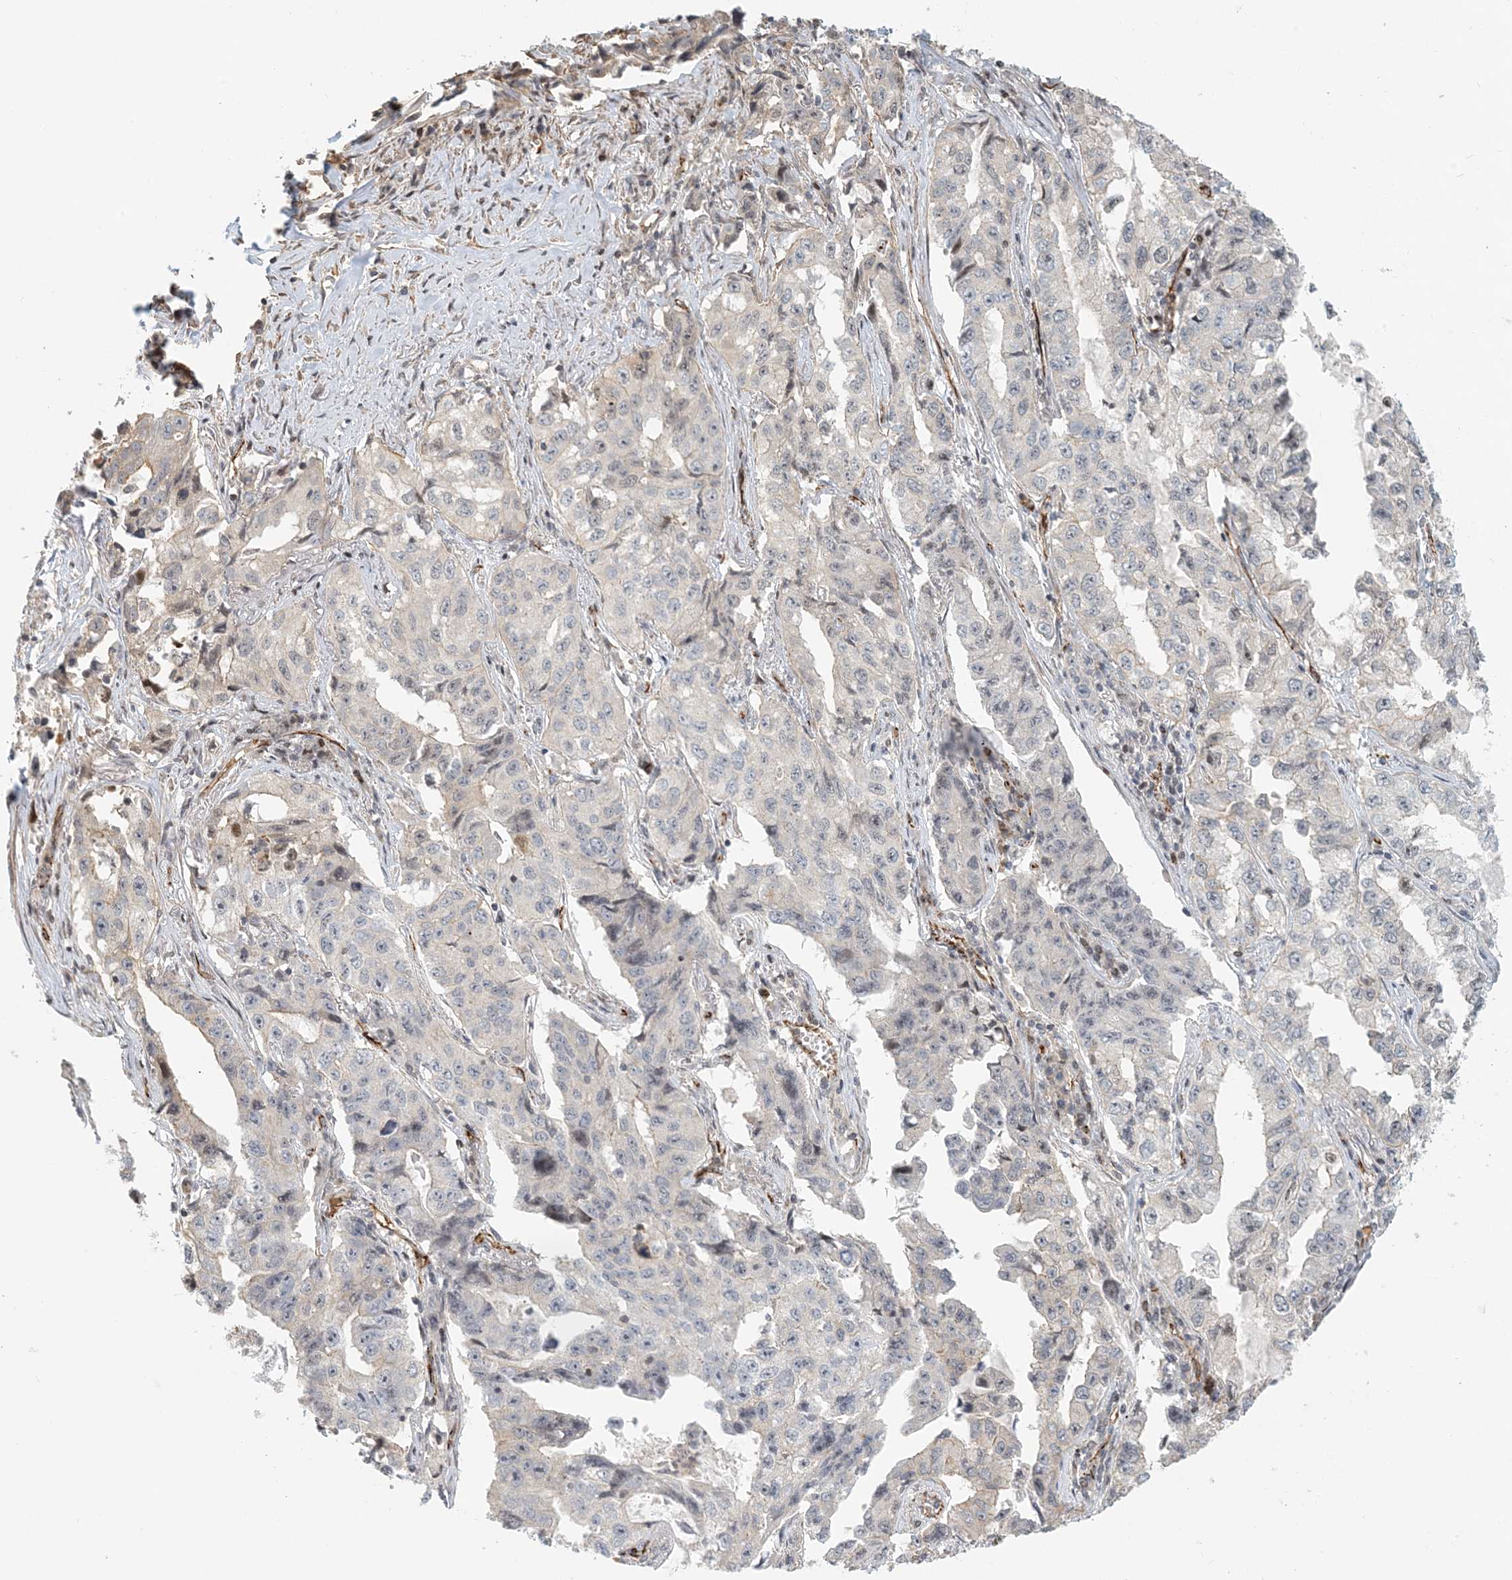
{"staining": {"intensity": "negative", "quantity": "none", "location": "none"}, "tissue": "lung cancer", "cell_type": "Tumor cells", "image_type": "cancer", "snomed": [{"axis": "morphology", "description": "Adenocarcinoma, NOS"}, {"axis": "topography", "description": "Lung"}], "caption": "Lung cancer (adenocarcinoma) stained for a protein using immunohistochemistry shows no positivity tumor cells.", "gene": "MAPKBP1", "patient": {"sex": "female", "age": 51}}